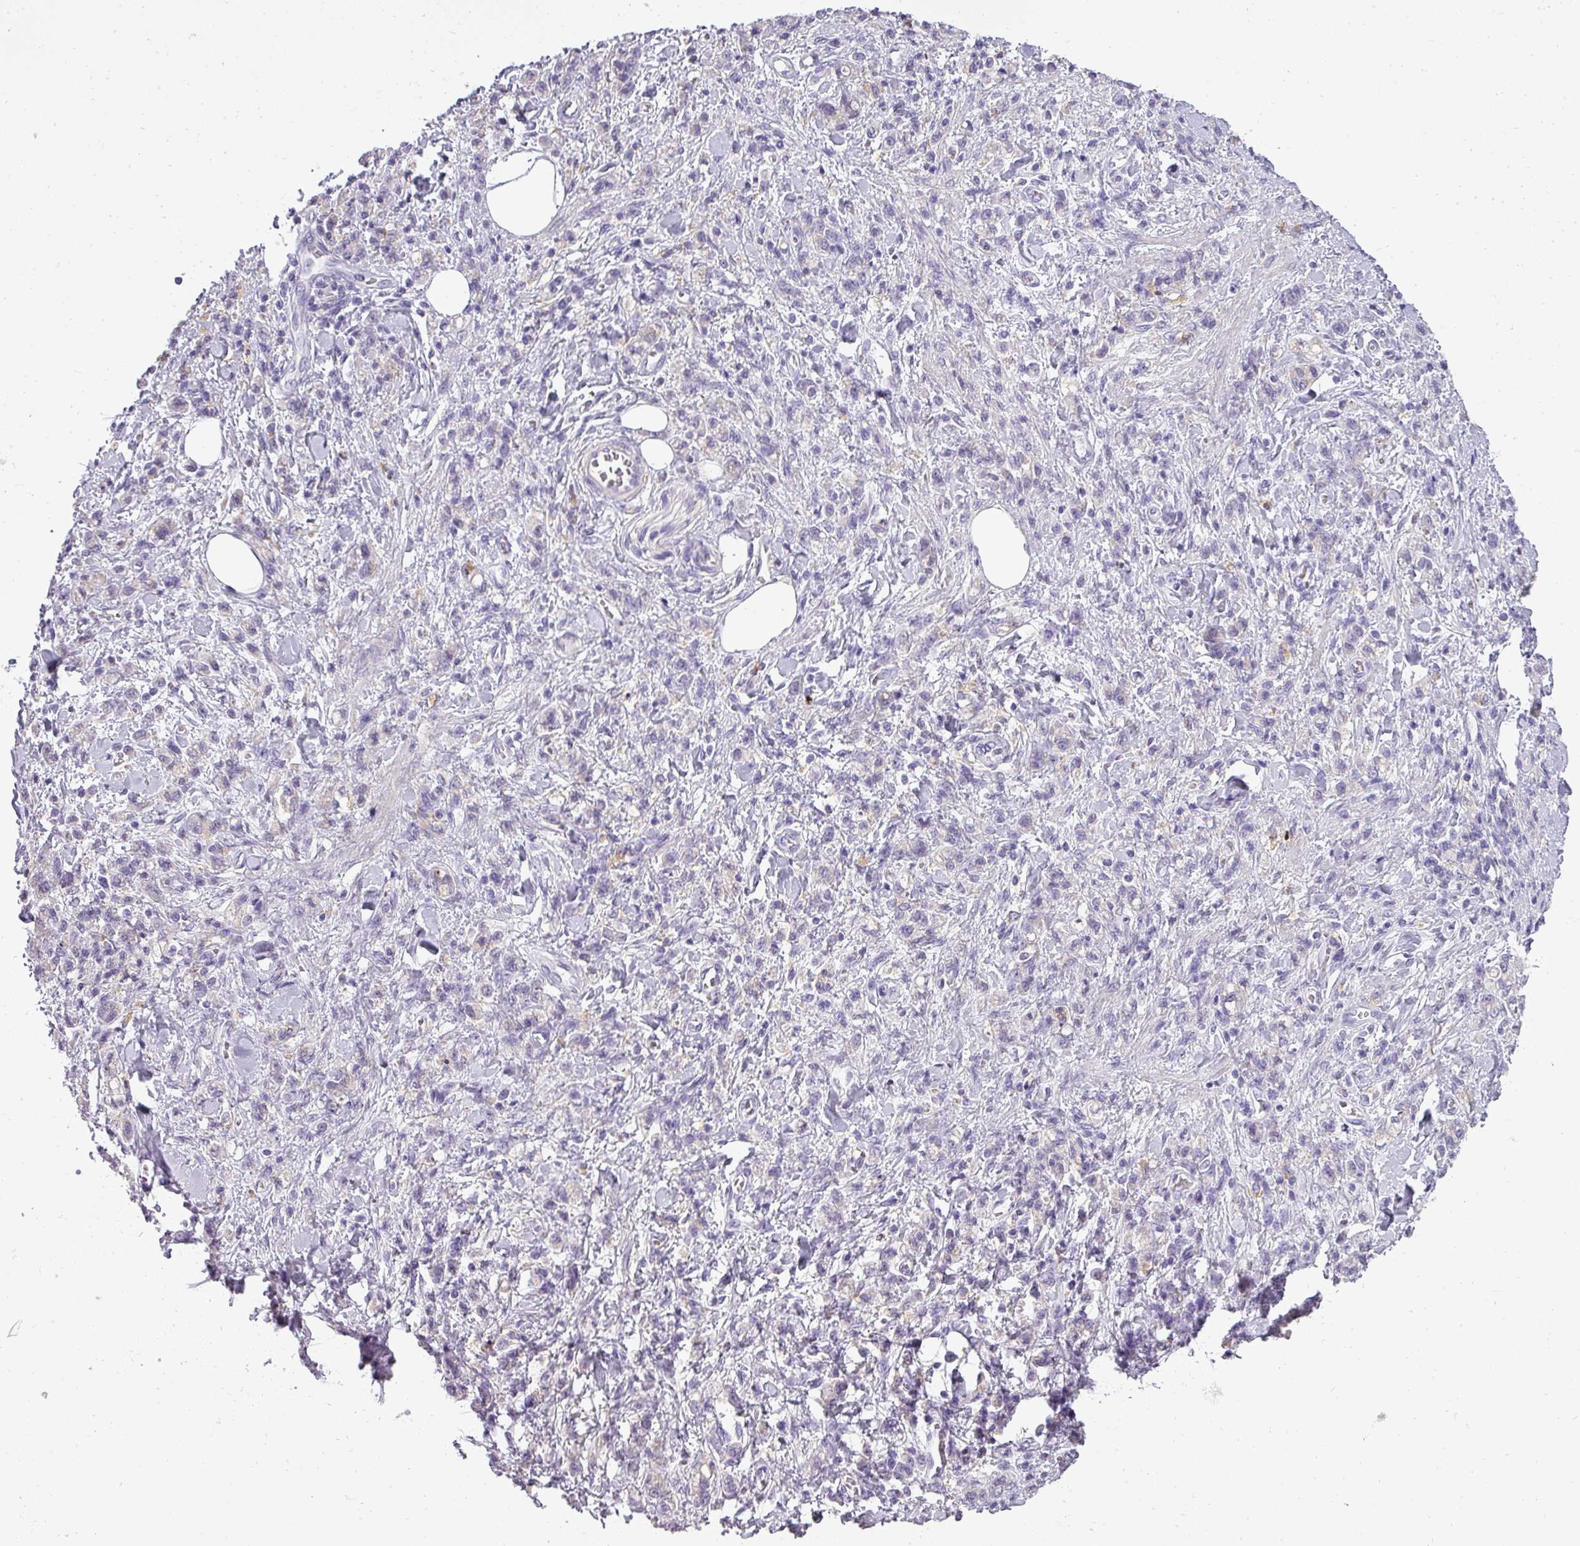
{"staining": {"intensity": "negative", "quantity": "none", "location": "none"}, "tissue": "stomach cancer", "cell_type": "Tumor cells", "image_type": "cancer", "snomed": [{"axis": "morphology", "description": "Adenocarcinoma, NOS"}, {"axis": "topography", "description": "Stomach"}], "caption": "Photomicrograph shows no protein staining in tumor cells of stomach cancer (adenocarcinoma) tissue. (DAB immunohistochemistry with hematoxylin counter stain).", "gene": "ATP6V1D", "patient": {"sex": "male", "age": 77}}